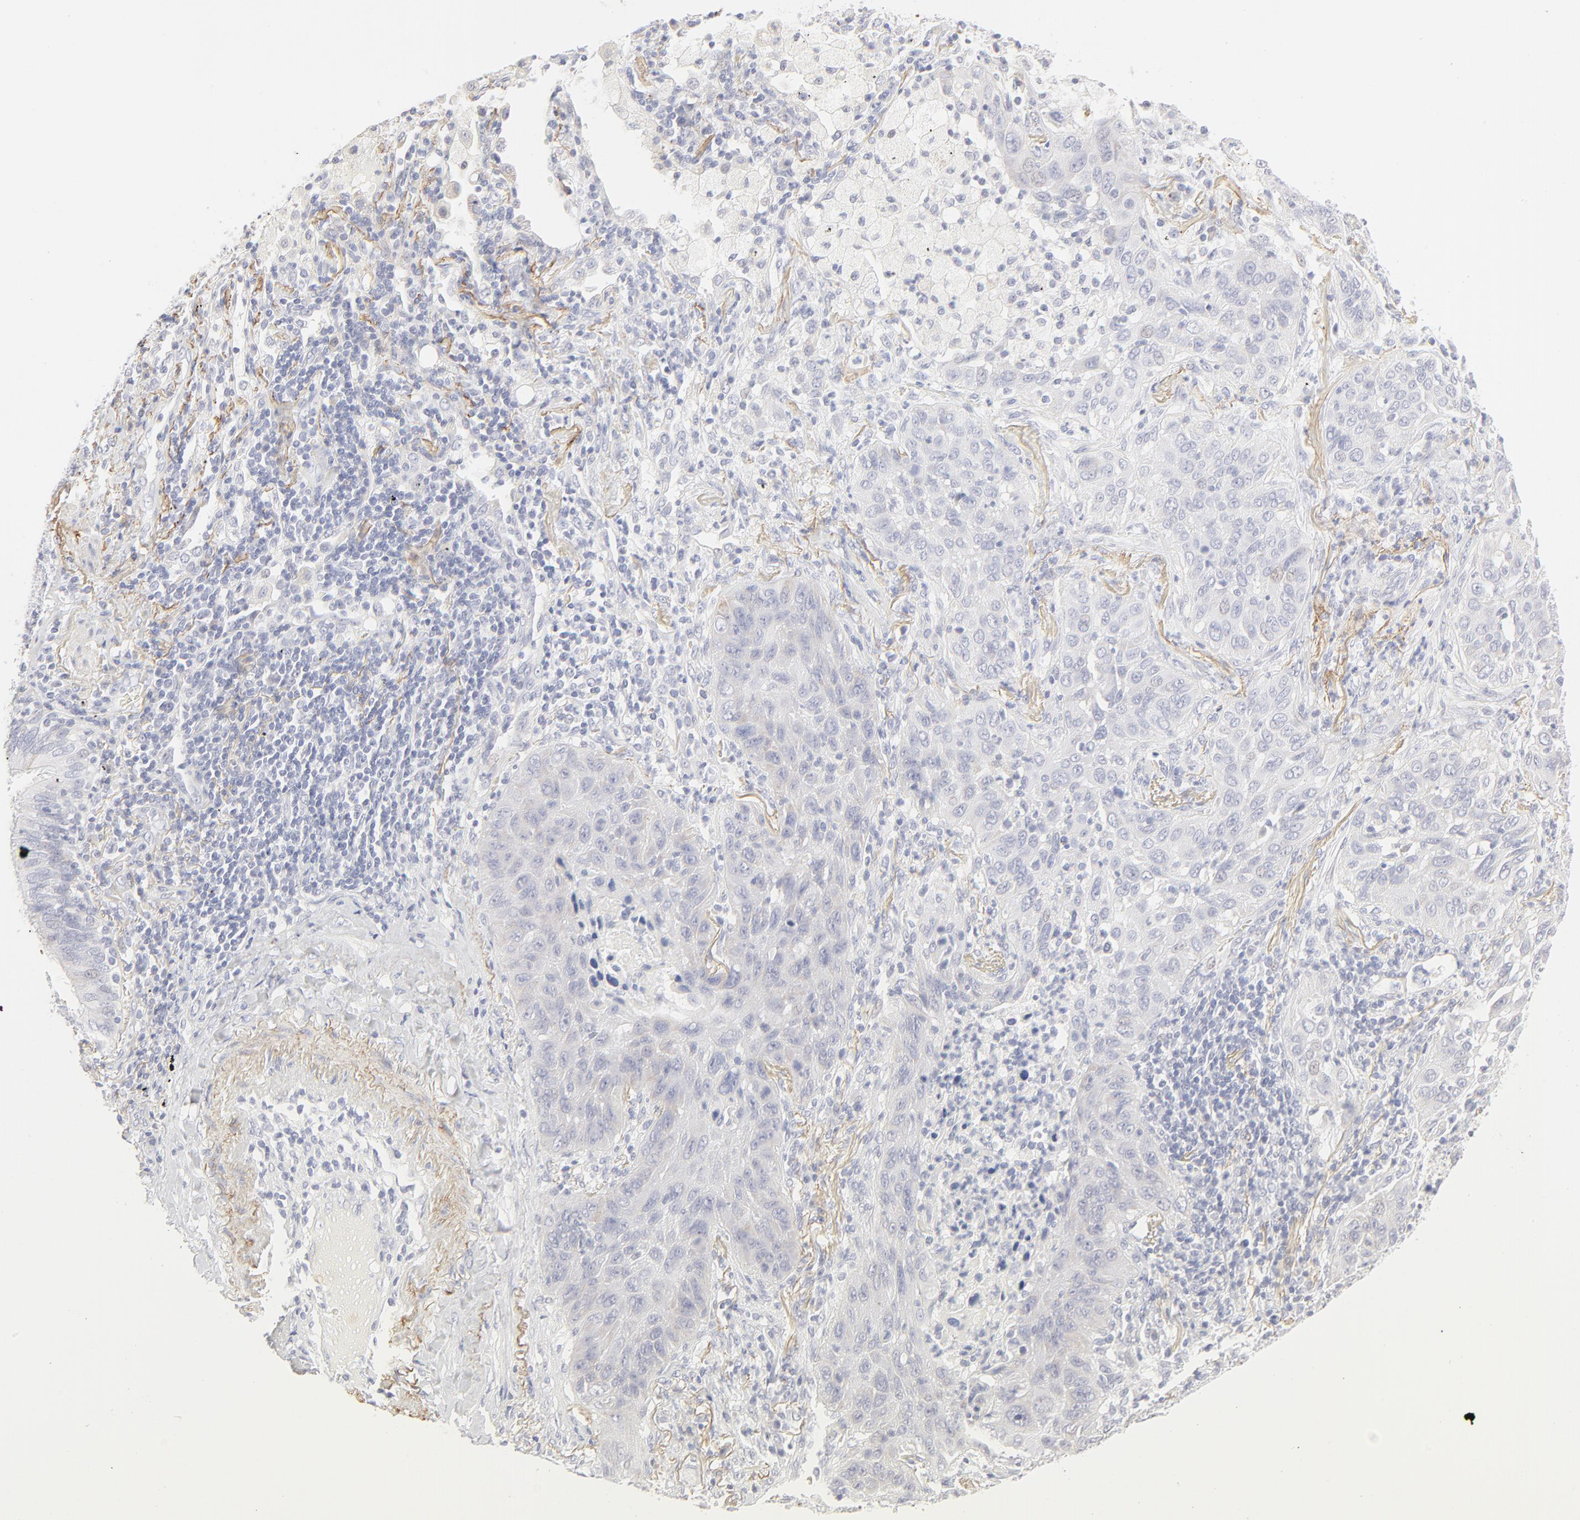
{"staining": {"intensity": "negative", "quantity": "none", "location": "none"}, "tissue": "lung cancer", "cell_type": "Tumor cells", "image_type": "cancer", "snomed": [{"axis": "morphology", "description": "Squamous cell carcinoma, NOS"}, {"axis": "topography", "description": "Lung"}], "caption": "DAB immunohistochemical staining of human lung cancer reveals no significant staining in tumor cells.", "gene": "NPNT", "patient": {"sex": "female", "age": 67}}